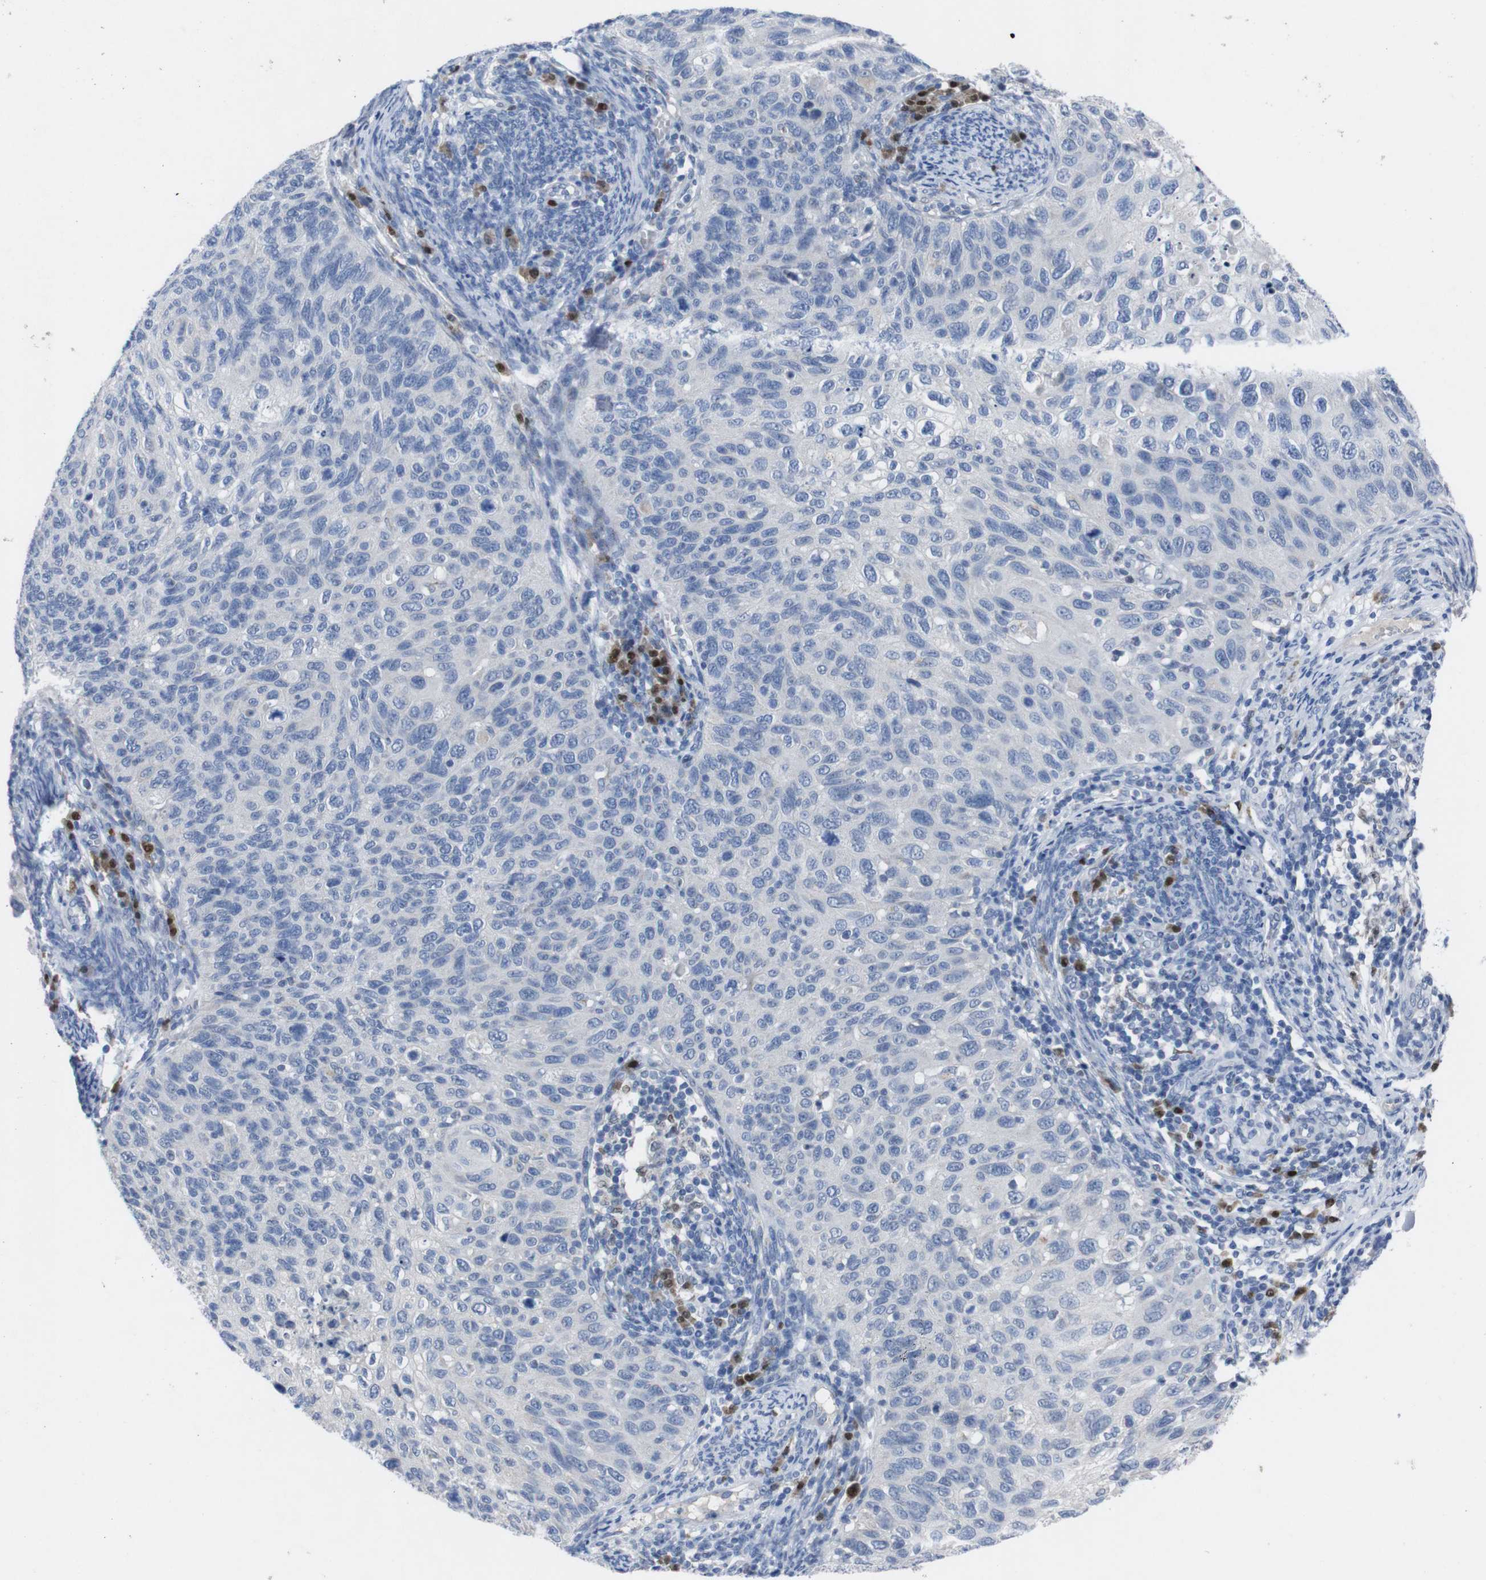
{"staining": {"intensity": "negative", "quantity": "none", "location": "none"}, "tissue": "cervical cancer", "cell_type": "Tumor cells", "image_type": "cancer", "snomed": [{"axis": "morphology", "description": "Squamous cell carcinoma, NOS"}, {"axis": "topography", "description": "Cervix"}], "caption": "The micrograph exhibits no staining of tumor cells in cervical cancer.", "gene": "IRF4", "patient": {"sex": "female", "age": 70}}